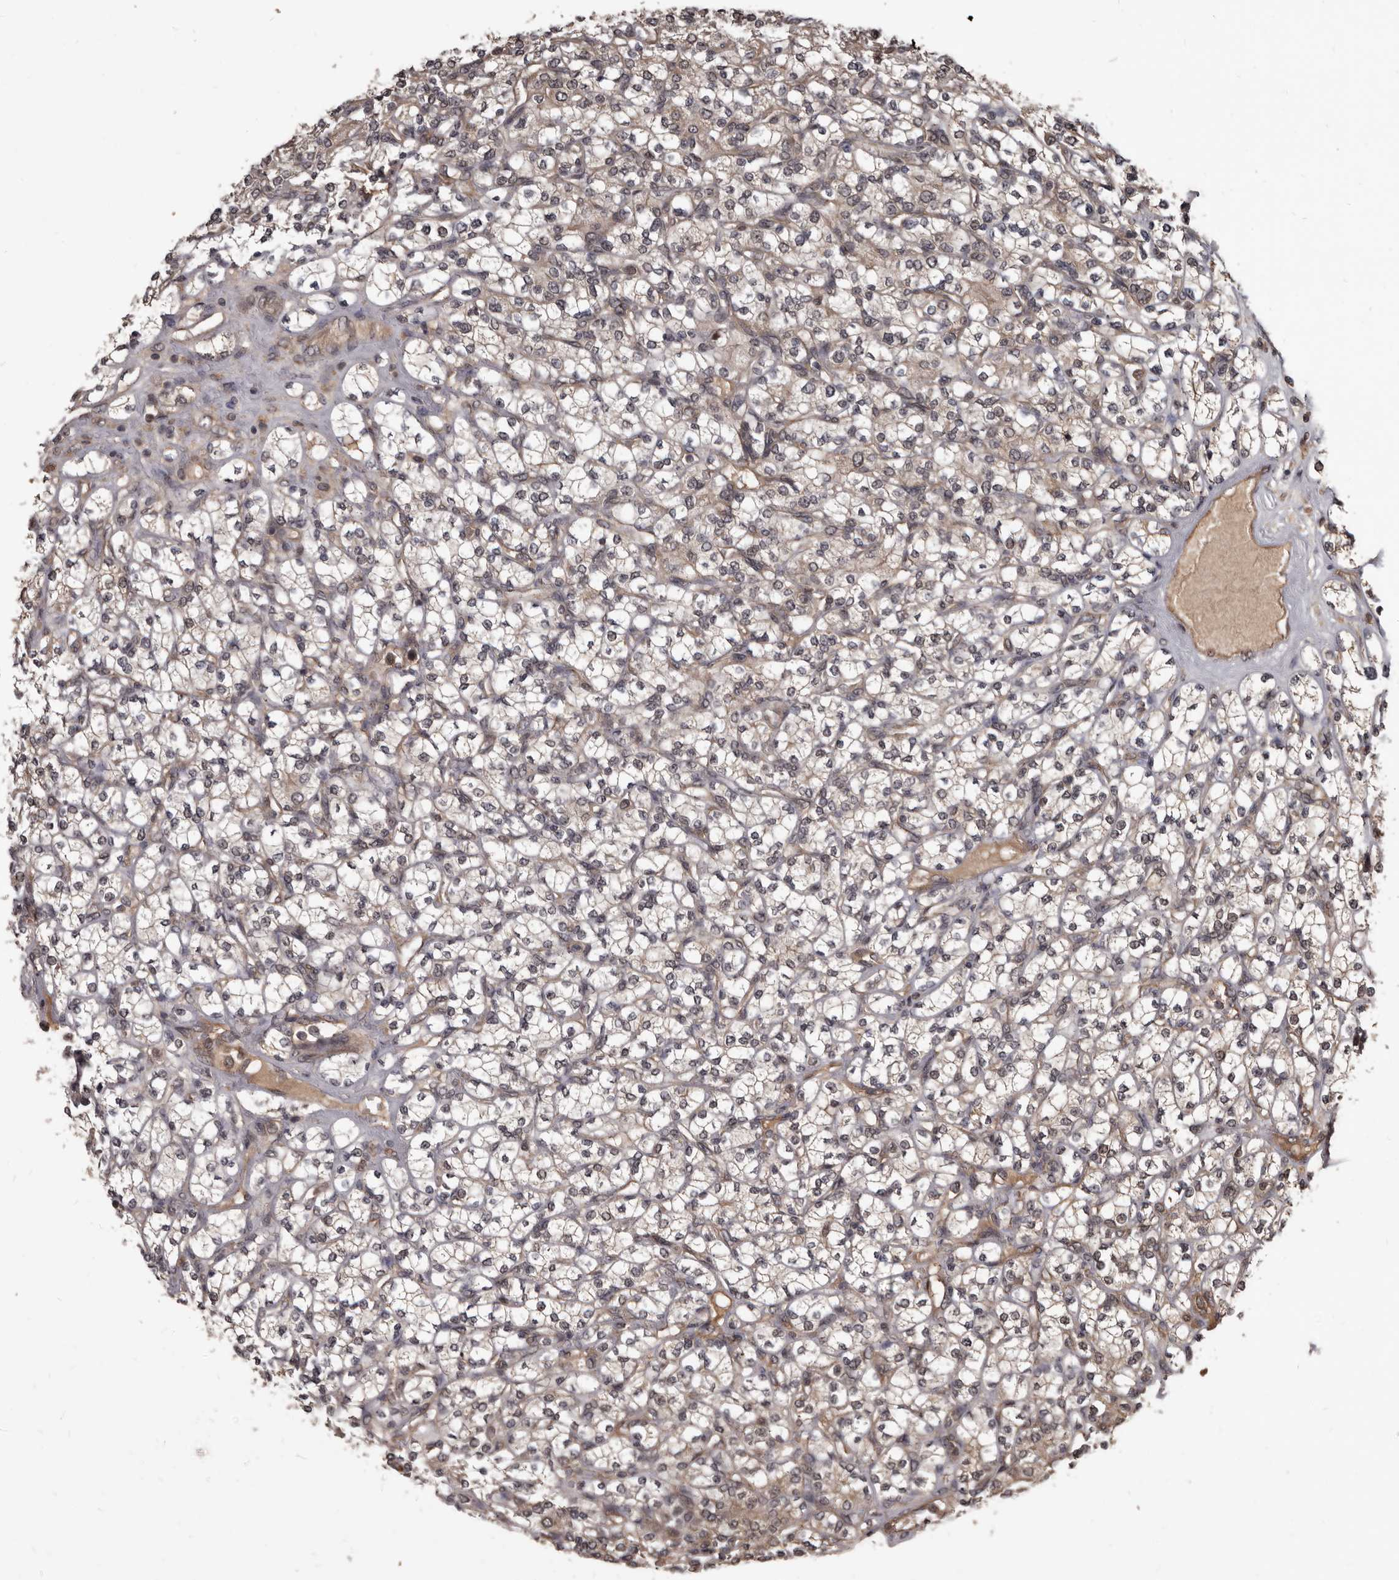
{"staining": {"intensity": "weak", "quantity": "<25%", "location": "cytoplasmic/membranous"}, "tissue": "renal cancer", "cell_type": "Tumor cells", "image_type": "cancer", "snomed": [{"axis": "morphology", "description": "Adenocarcinoma, NOS"}, {"axis": "topography", "description": "Kidney"}], "caption": "The micrograph shows no significant staining in tumor cells of renal adenocarcinoma.", "gene": "AHR", "patient": {"sex": "male", "age": 77}}